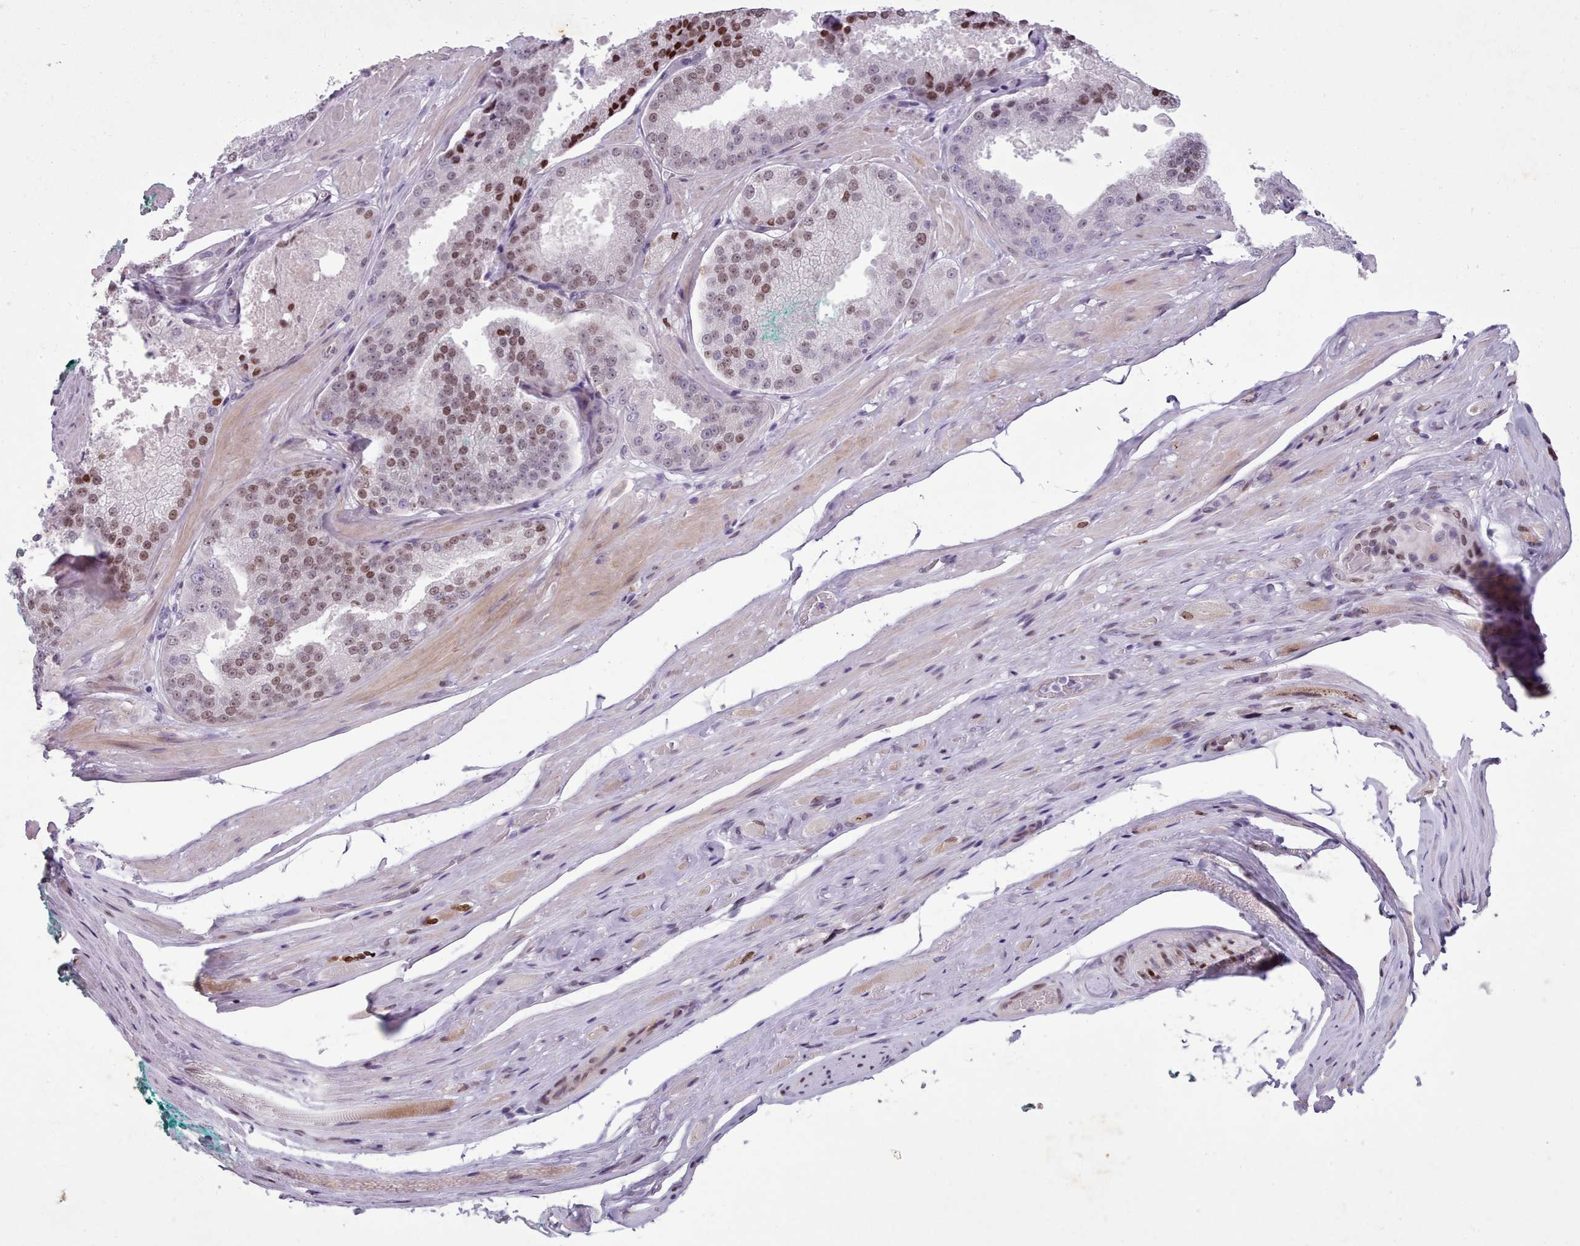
{"staining": {"intensity": "moderate", "quantity": "25%-75%", "location": "nuclear"}, "tissue": "prostate cancer", "cell_type": "Tumor cells", "image_type": "cancer", "snomed": [{"axis": "morphology", "description": "Adenocarcinoma, High grade"}, {"axis": "topography", "description": "Prostate"}], "caption": "Moderate nuclear protein positivity is identified in about 25%-75% of tumor cells in prostate cancer. (Brightfield microscopy of DAB IHC at high magnification).", "gene": "KCNT2", "patient": {"sex": "male", "age": 61}}